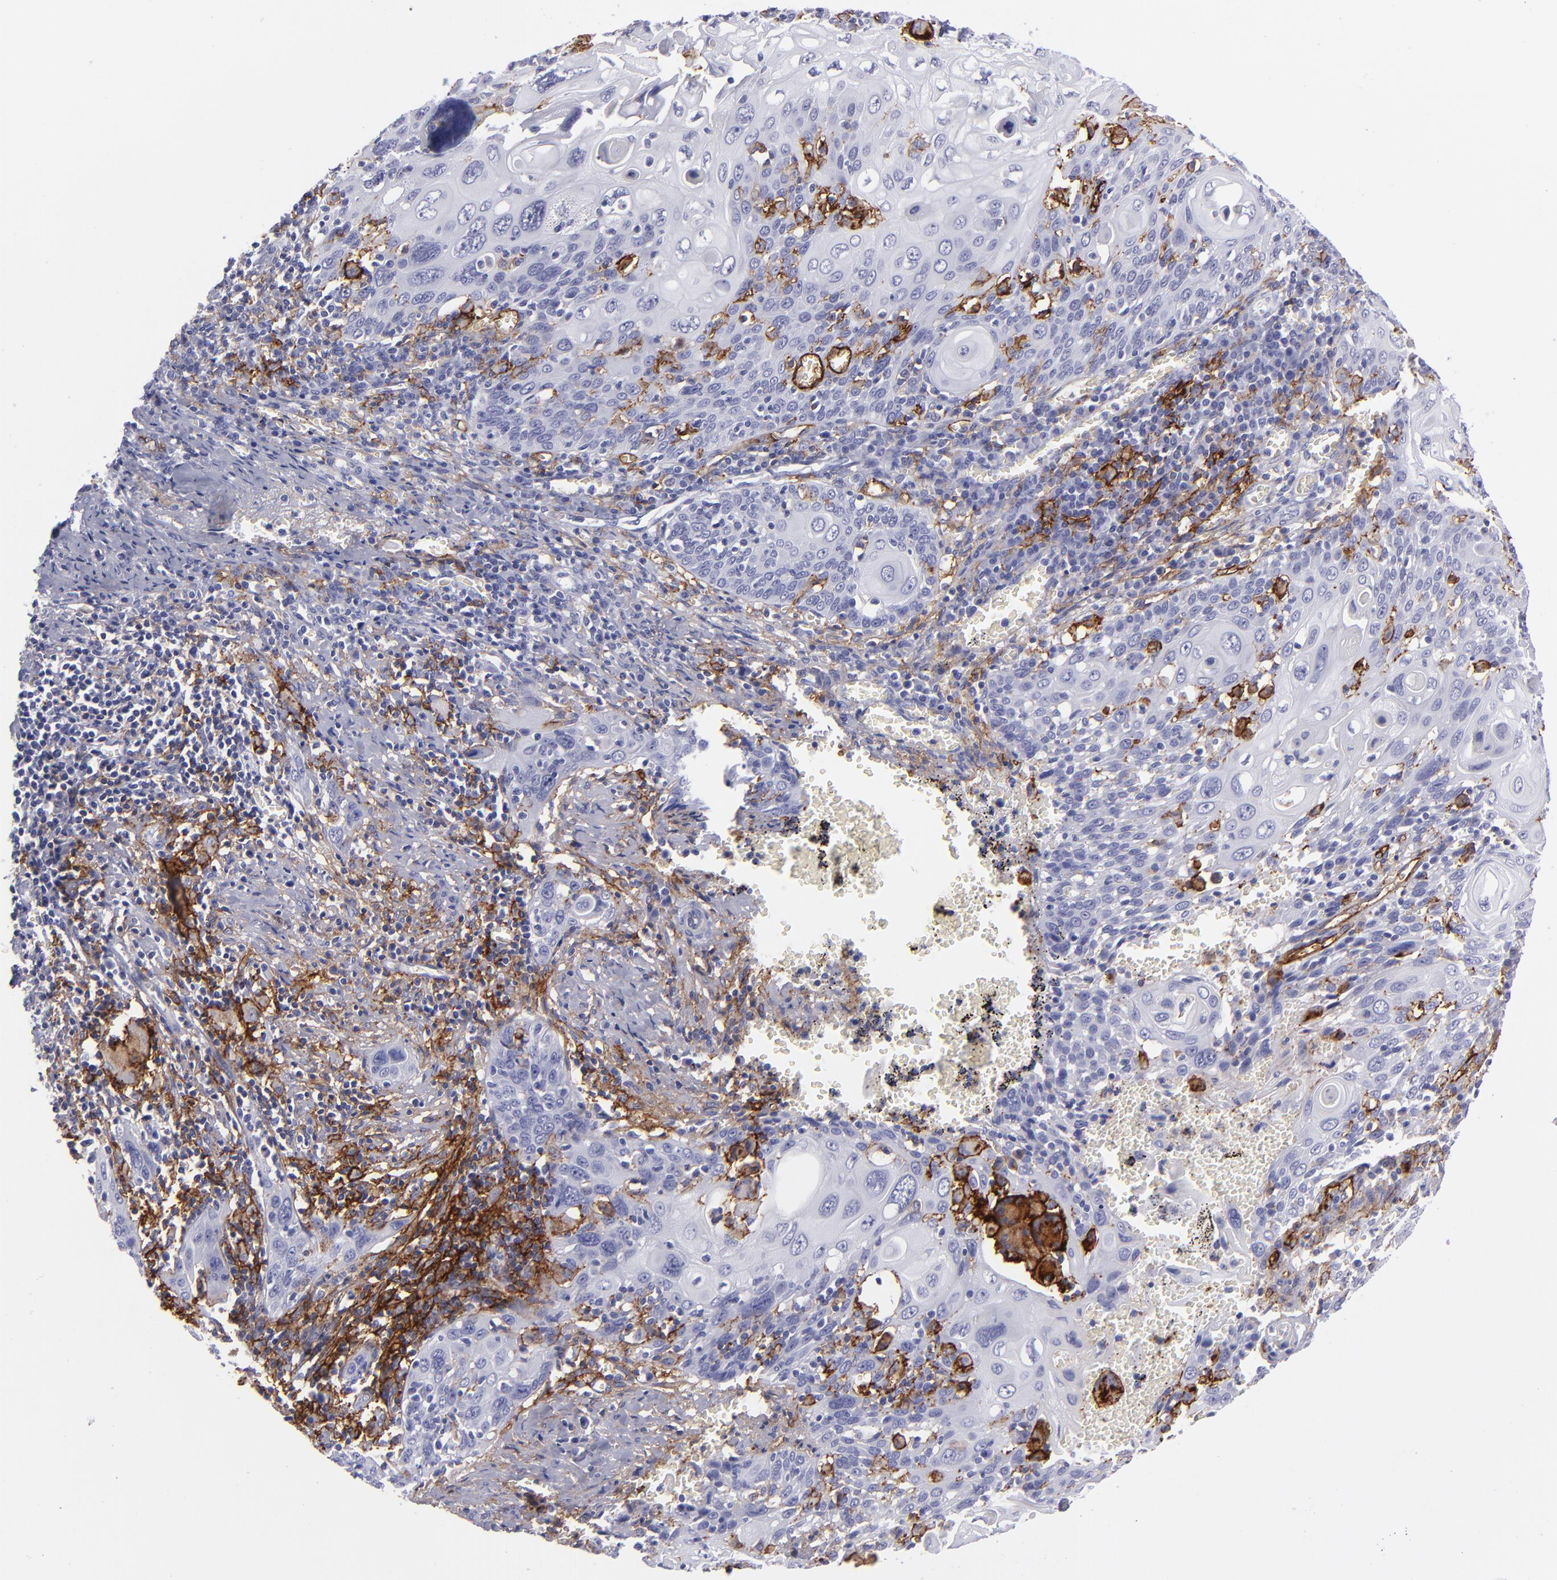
{"staining": {"intensity": "strong", "quantity": "<25%", "location": "cytoplasmic/membranous"}, "tissue": "cervical cancer", "cell_type": "Tumor cells", "image_type": "cancer", "snomed": [{"axis": "morphology", "description": "Squamous cell carcinoma, NOS"}, {"axis": "topography", "description": "Cervix"}], "caption": "IHC staining of cervical cancer, which exhibits medium levels of strong cytoplasmic/membranous positivity in about <25% of tumor cells indicating strong cytoplasmic/membranous protein positivity. The staining was performed using DAB (brown) for protein detection and nuclei were counterstained in hematoxylin (blue).", "gene": "ACE", "patient": {"sex": "female", "age": 54}}